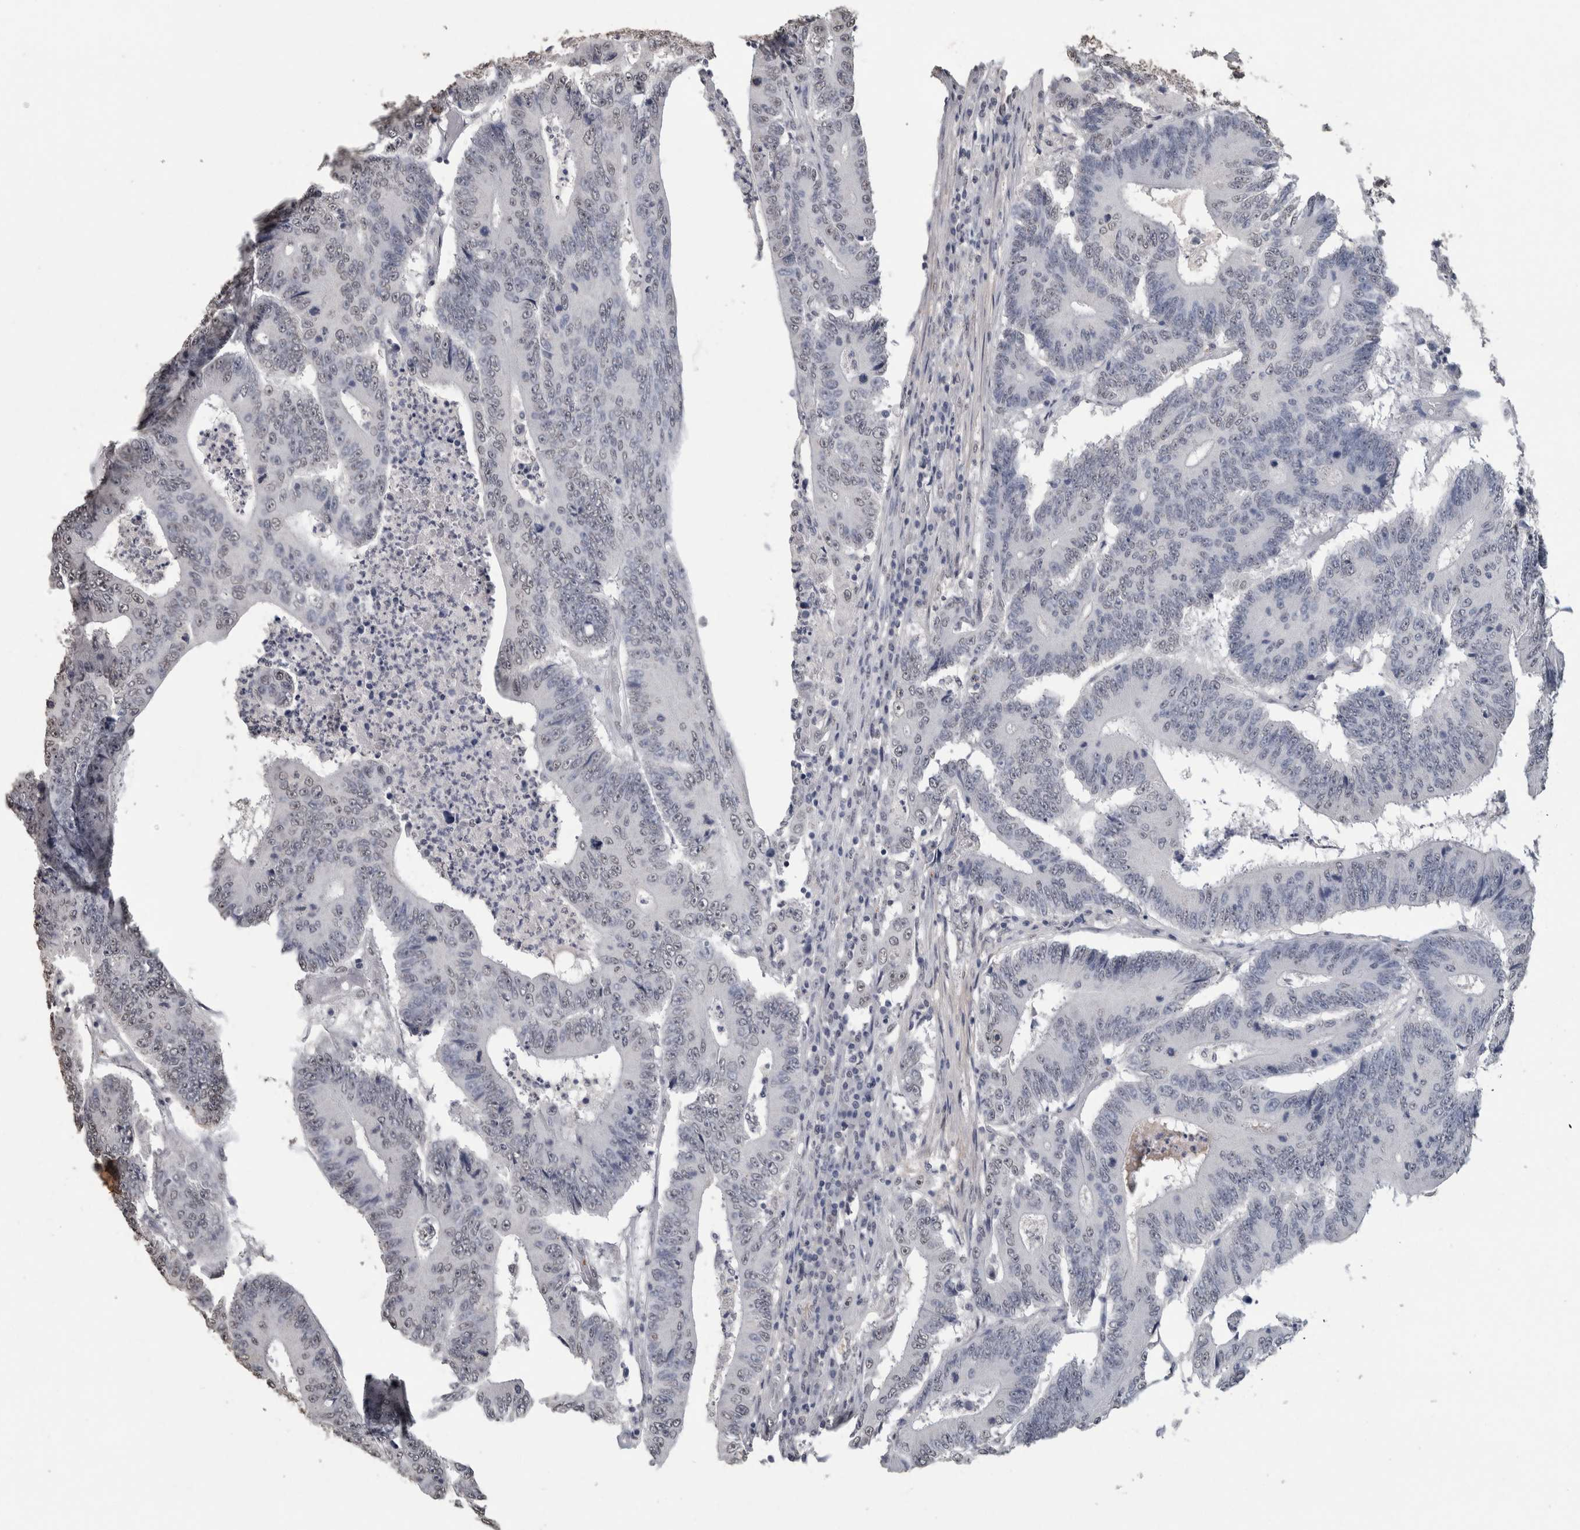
{"staining": {"intensity": "negative", "quantity": "none", "location": "none"}, "tissue": "colorectal cancer", "cell_type": "Tumor cells", "image_type": "cancer", "snomed": [{"axis": "morphology", "description": "Adenocarcinoma, NOS"}, {"axis": "topography", "description": "Colon"}], "caption": "This is an immunohistochemistry photomicrograph of human colorectal adenocarcinoma. There is no expression in tumor cells.", "gene": "LTBP1", "patient": {"sex": "male", "age": 83}}